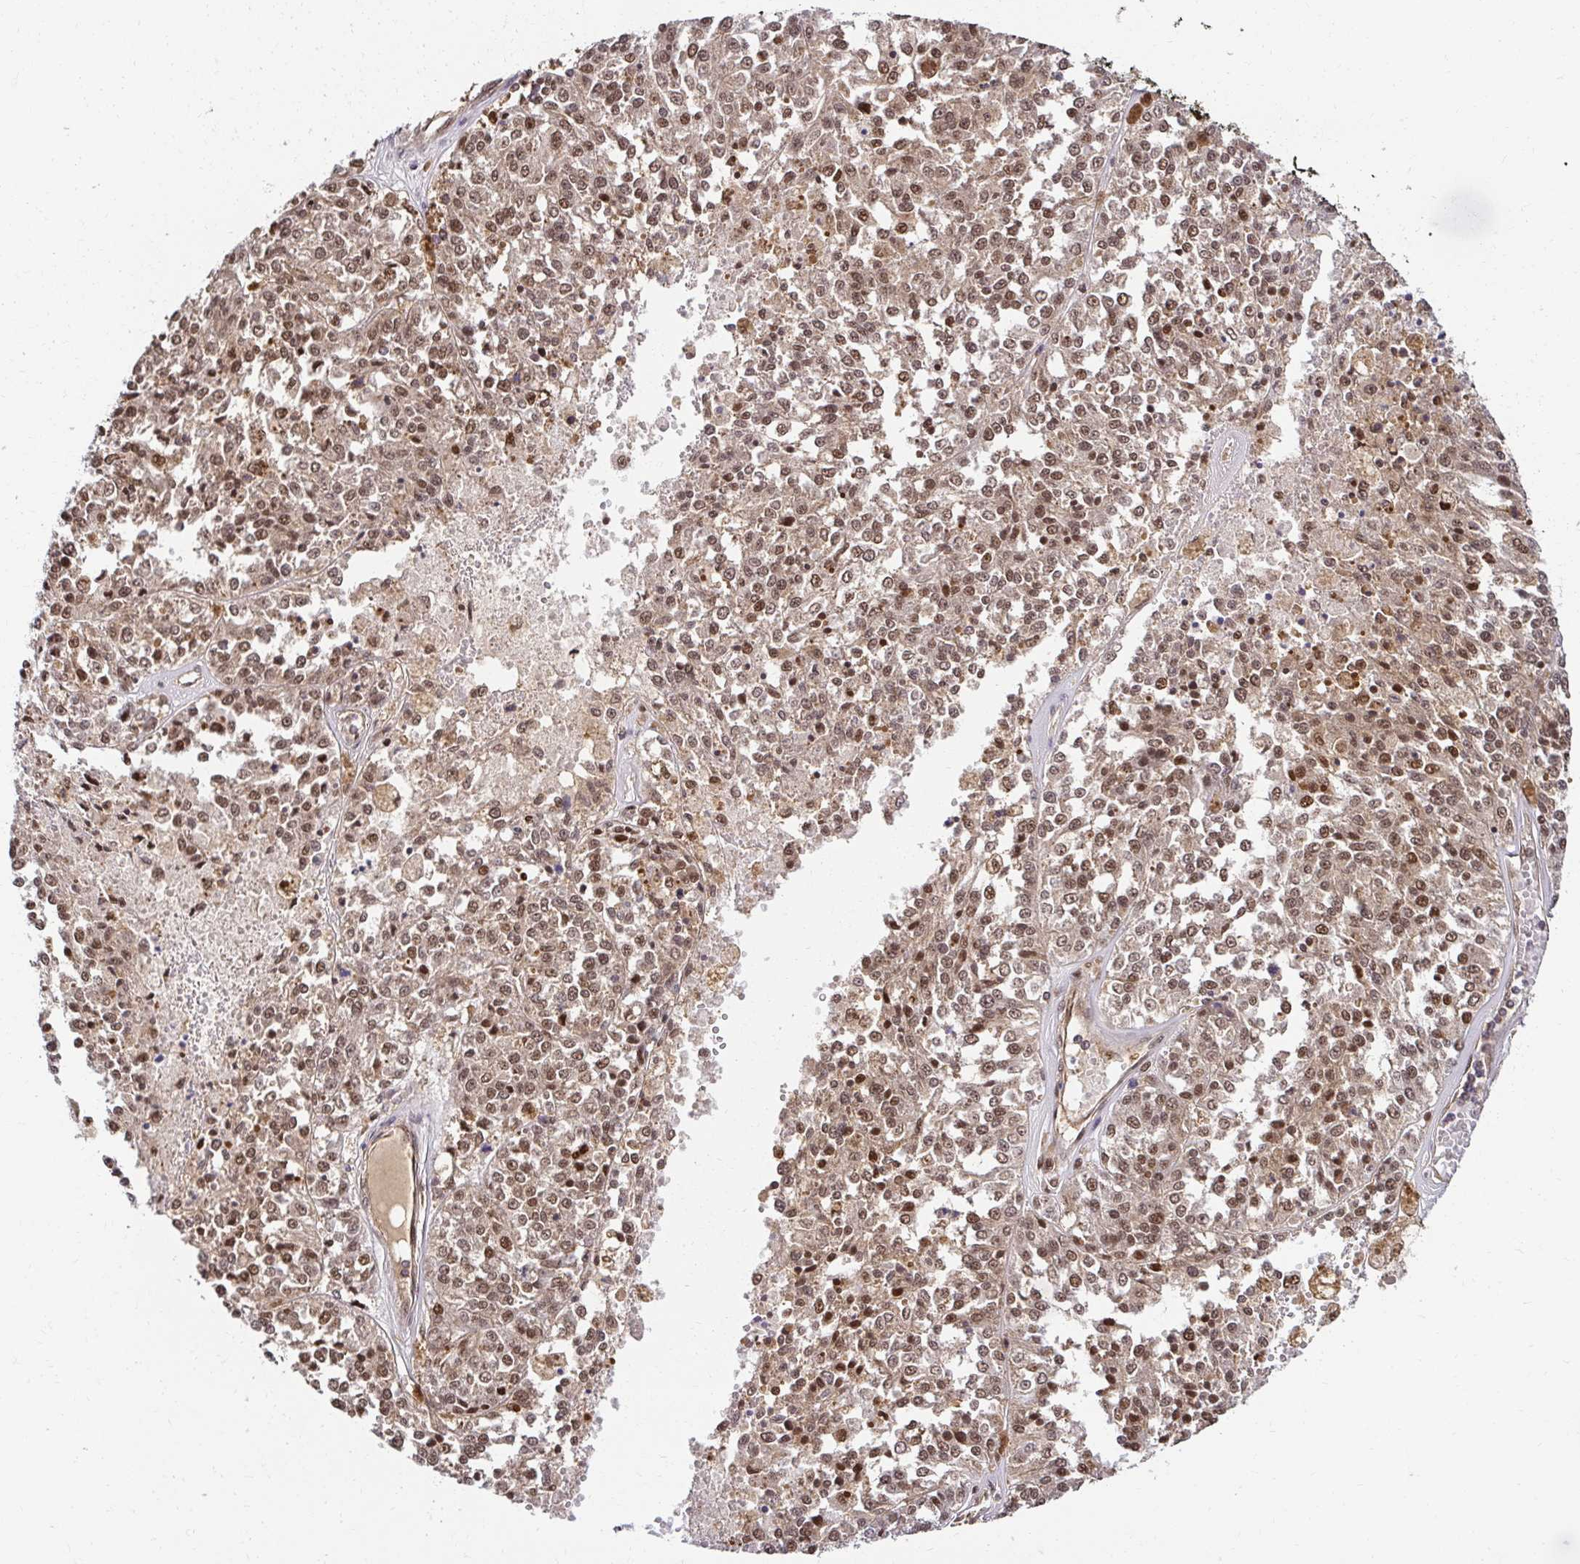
{"staining": {"intensity": "moderate", "quantity": ">75%", "location": "cytoplasmic/membranous,nuclear"}, "tissue": "melanoma", "cell_type": "Tumor cells", "image_type": "cancer", "snomed": [{"axis": "morphology", "description": "Malignant melanoma, Metastatic site"}, {"axis": "topography", "description": "Lymph node"}], "caption": "Immunohistochemistry staining of malignant melanoma (metastatic site), which shows medium levels of moderate cytoplasmic/membranous and nuclear staining in approximately >75% of tumor cells indicating moderate cytoplasmic/membranous and nuclear protein staining. The staining was performed using DAB (3,3'-diaminobenzidine) (brown) for protein detection and nuclei were counterstained in hematoxylin (blue).", "gene": "PSMA4", "patient": {"sex": "female", "age": 64}}